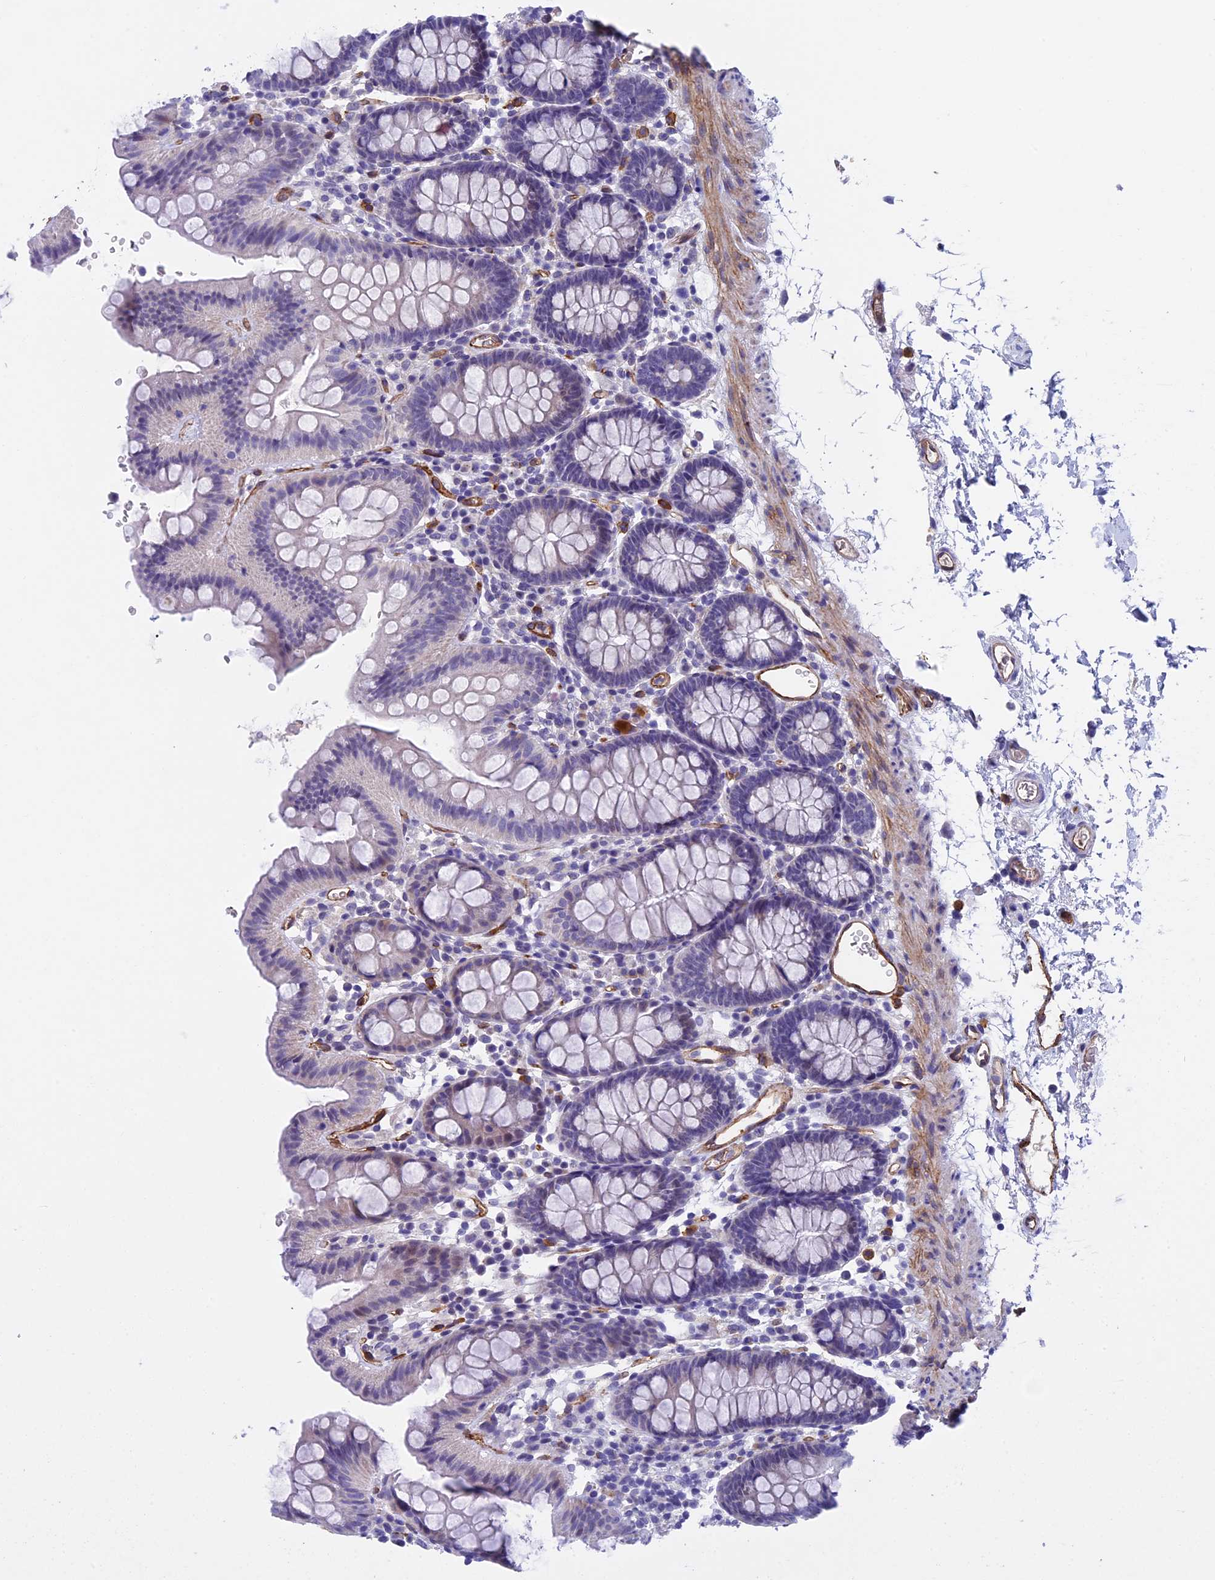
{"staining": {"intensity": "strong", "quantity": ">75%", "location": "cytoplasmic/membranous"}, "tissue": "colon", "cell_type": "Endothelial cells", "image_type": "normal", "snomed": [{"axis": "morphology", "description": "Normal tissue, NOS"}, {"axis": "topography", "description": "Colon"}], "caption": "Immunohistochemical staining of benign human colon exhibits strong cytoplasmic/membranous protein positivity in about >75% of endothelial cells.", "gene": "INSYN1", "patient": {"sex": "male", "age": 75}}